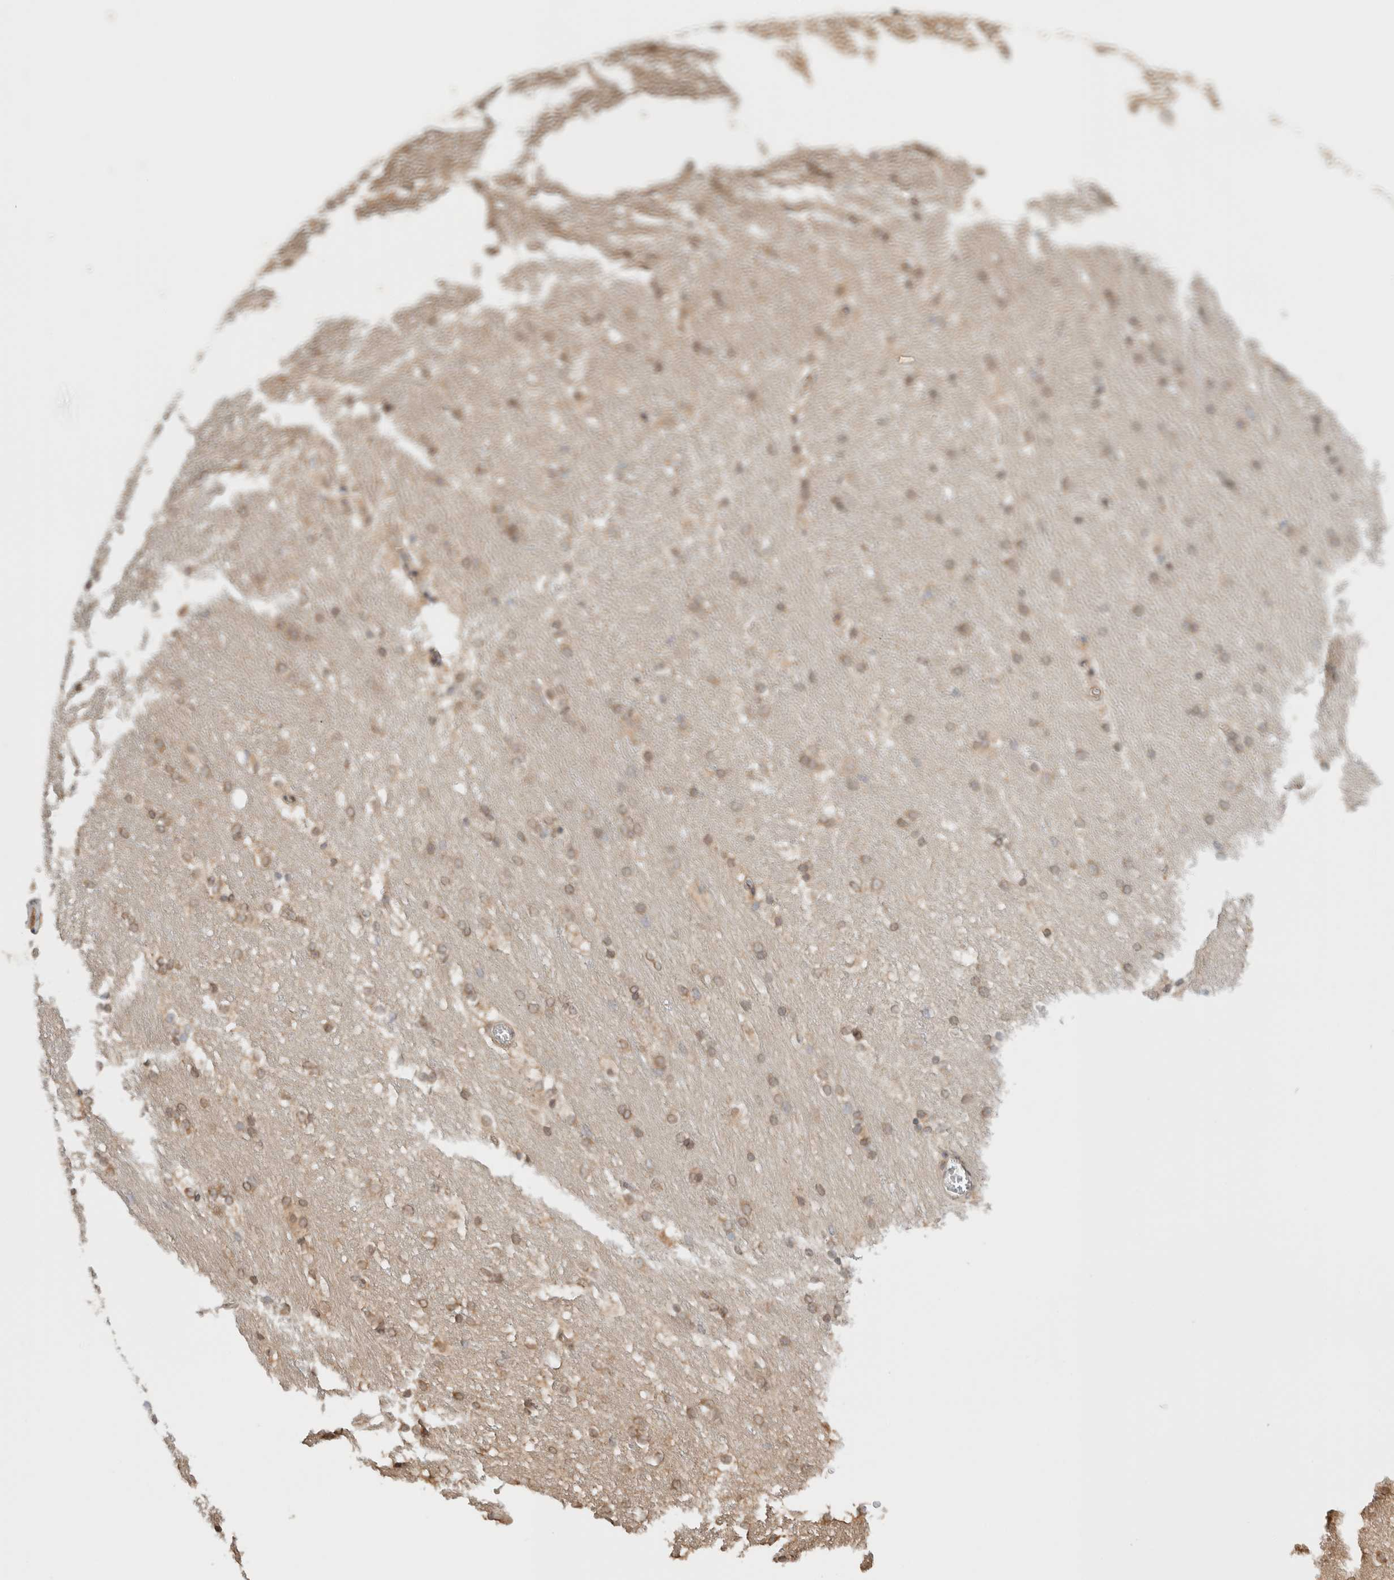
{"staining": {"intensity": "weak", "quantity": "25%-75%", "location": "cytoplasmic/membranous"}, "tissue": "caudate", "cell_type": "Glial cells", "image_type": "normal", "snomed": [{"axis": "morphology", "description": "Normal tissue, NOS"}, {"axis": "topography", "description": "Lateral ventricle wall"}], "caption": "This is an image of immunohistochemistry staining of unremarkable caudate, which shows weak staining in the cytoplasmic/membranous of glial cells.", "gene": "ARFGEF2", "patient": {"sex": "female", "age": 19}}